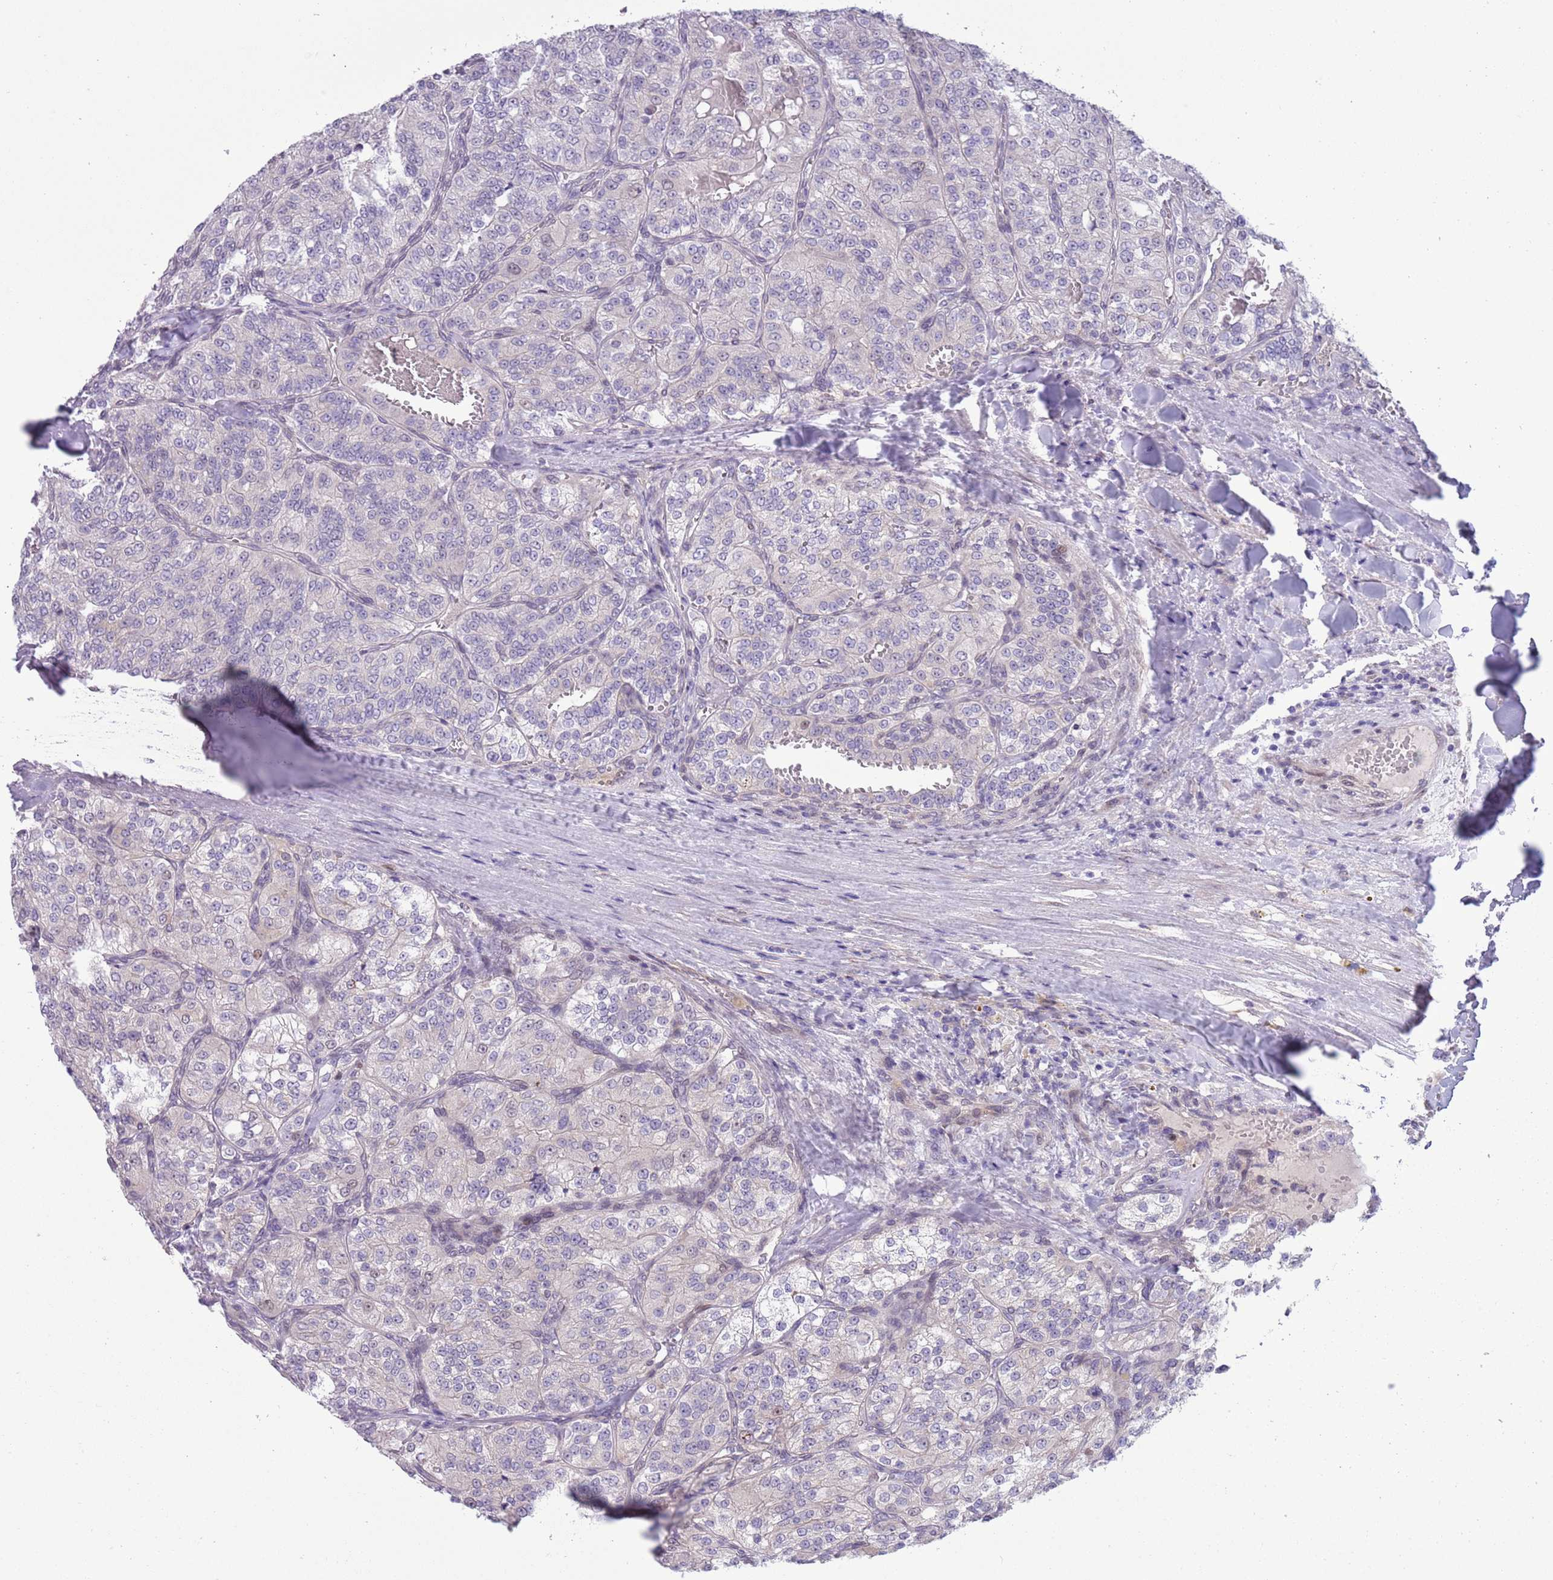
{"staining": {"intensity": "negative", "quantity": "none", "location": "none"}, "tissue": "renal cancer", "cell_type": "Tumor cells", "image_type": "cancer", "snomed": [{"axis": "morphology", "description": "Adenocarcinoma, NOS"}, {"axis": "topography", "description": "Kidney"}], "caption": "Tumor cells show no significant protein positivity in adenocarcinoma (renal).", "gene": "CCND2", "patient": {"sex": "female", "age": 63}}